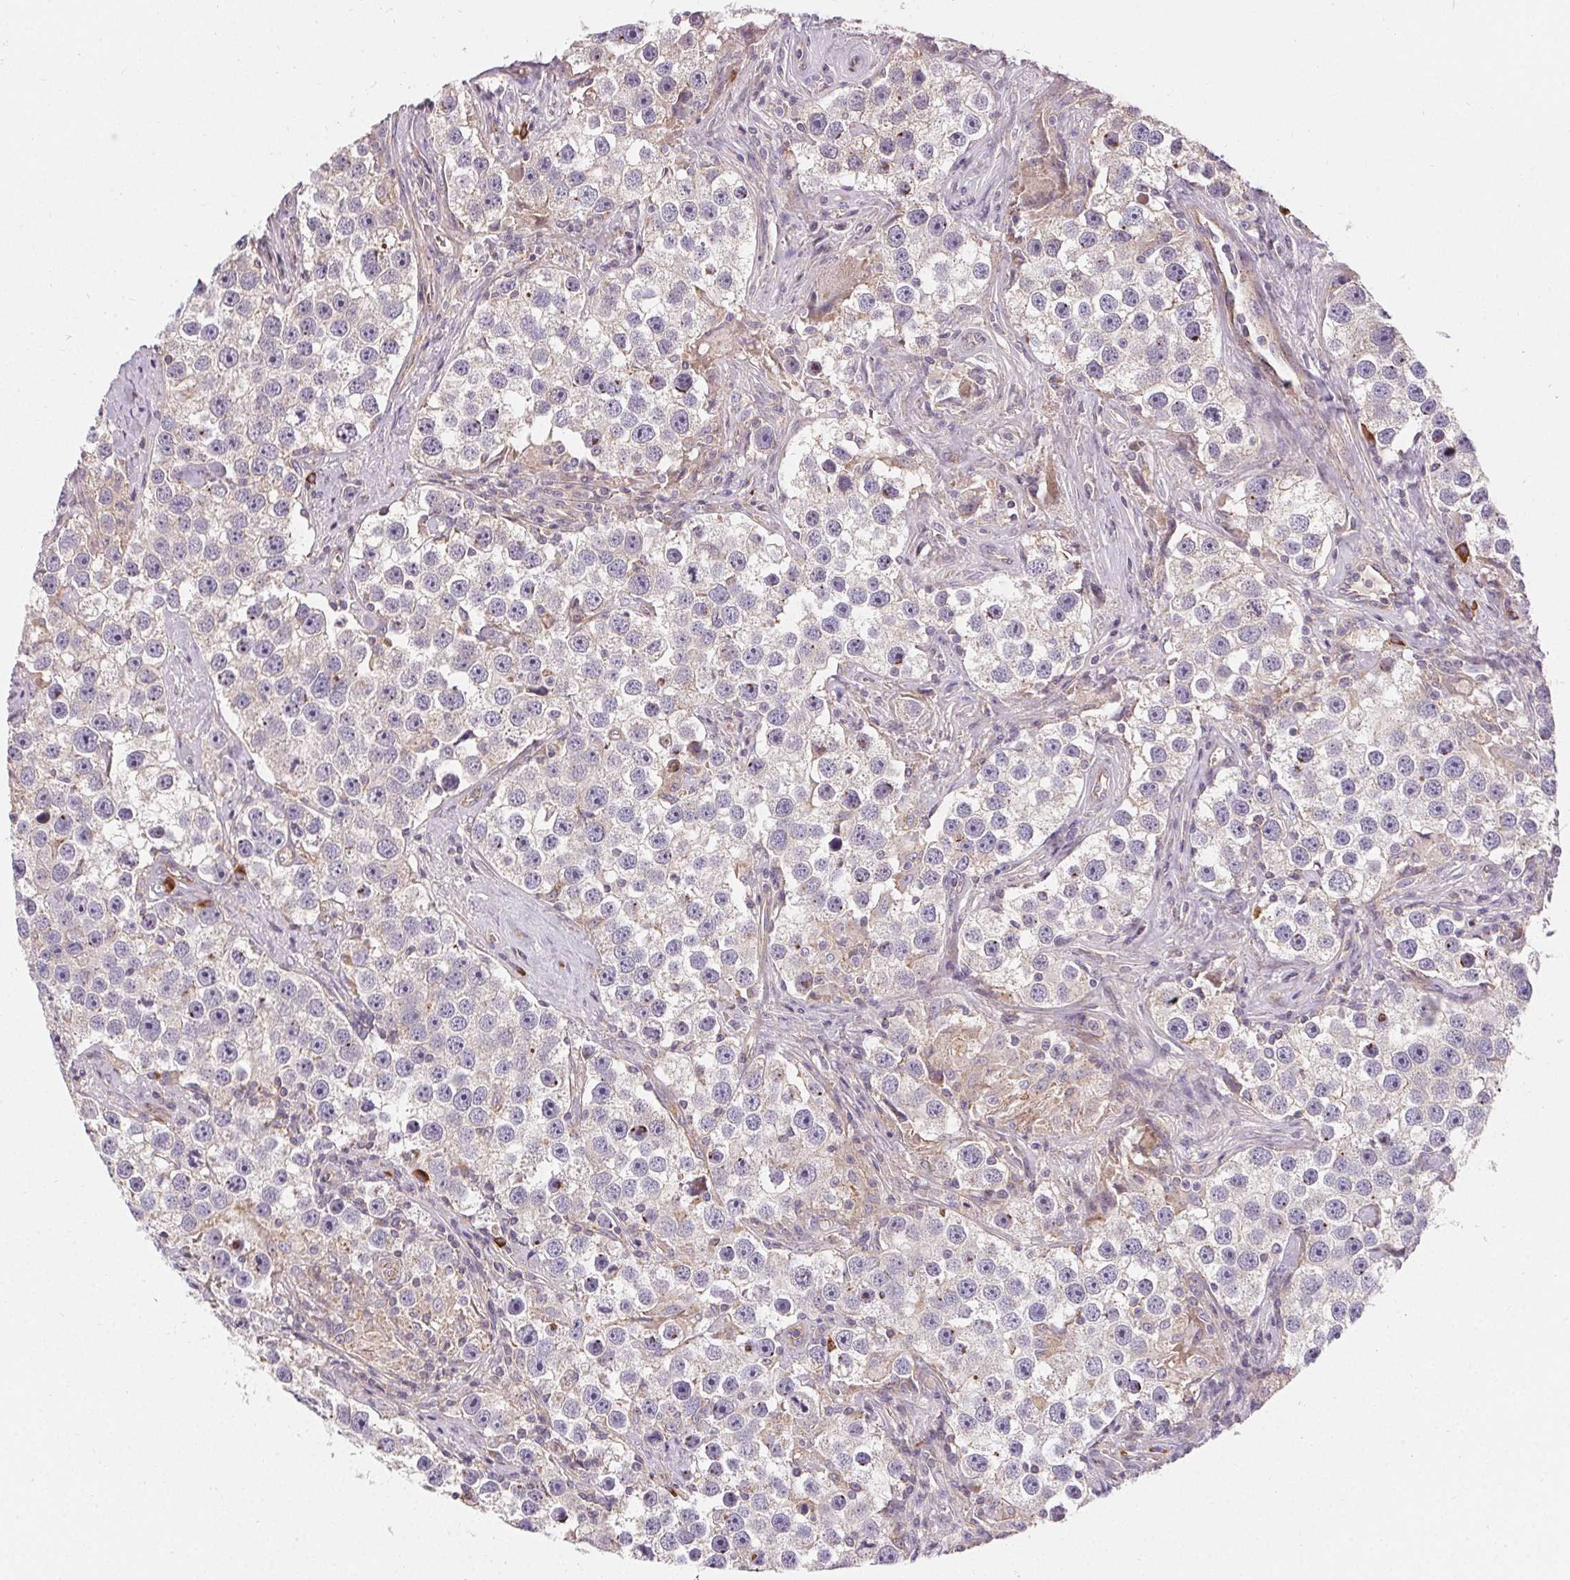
{"staining": {"intensity": "negative", "quantity": "none", "location": "none"}, "tissue": "testis cancer", "cell_type": "Tumor cells", "image_type": "cancer", "snomed": [{"axis": "morphology", "description": "Seminoma, NOS"}, {"axis": "topography", "description": "Testis"}], "caption": "There is no significant positivity in tumor cells of seminoma (testis).", "gene": "APLP1", "patient": {"sex": "male", "age": 49}}